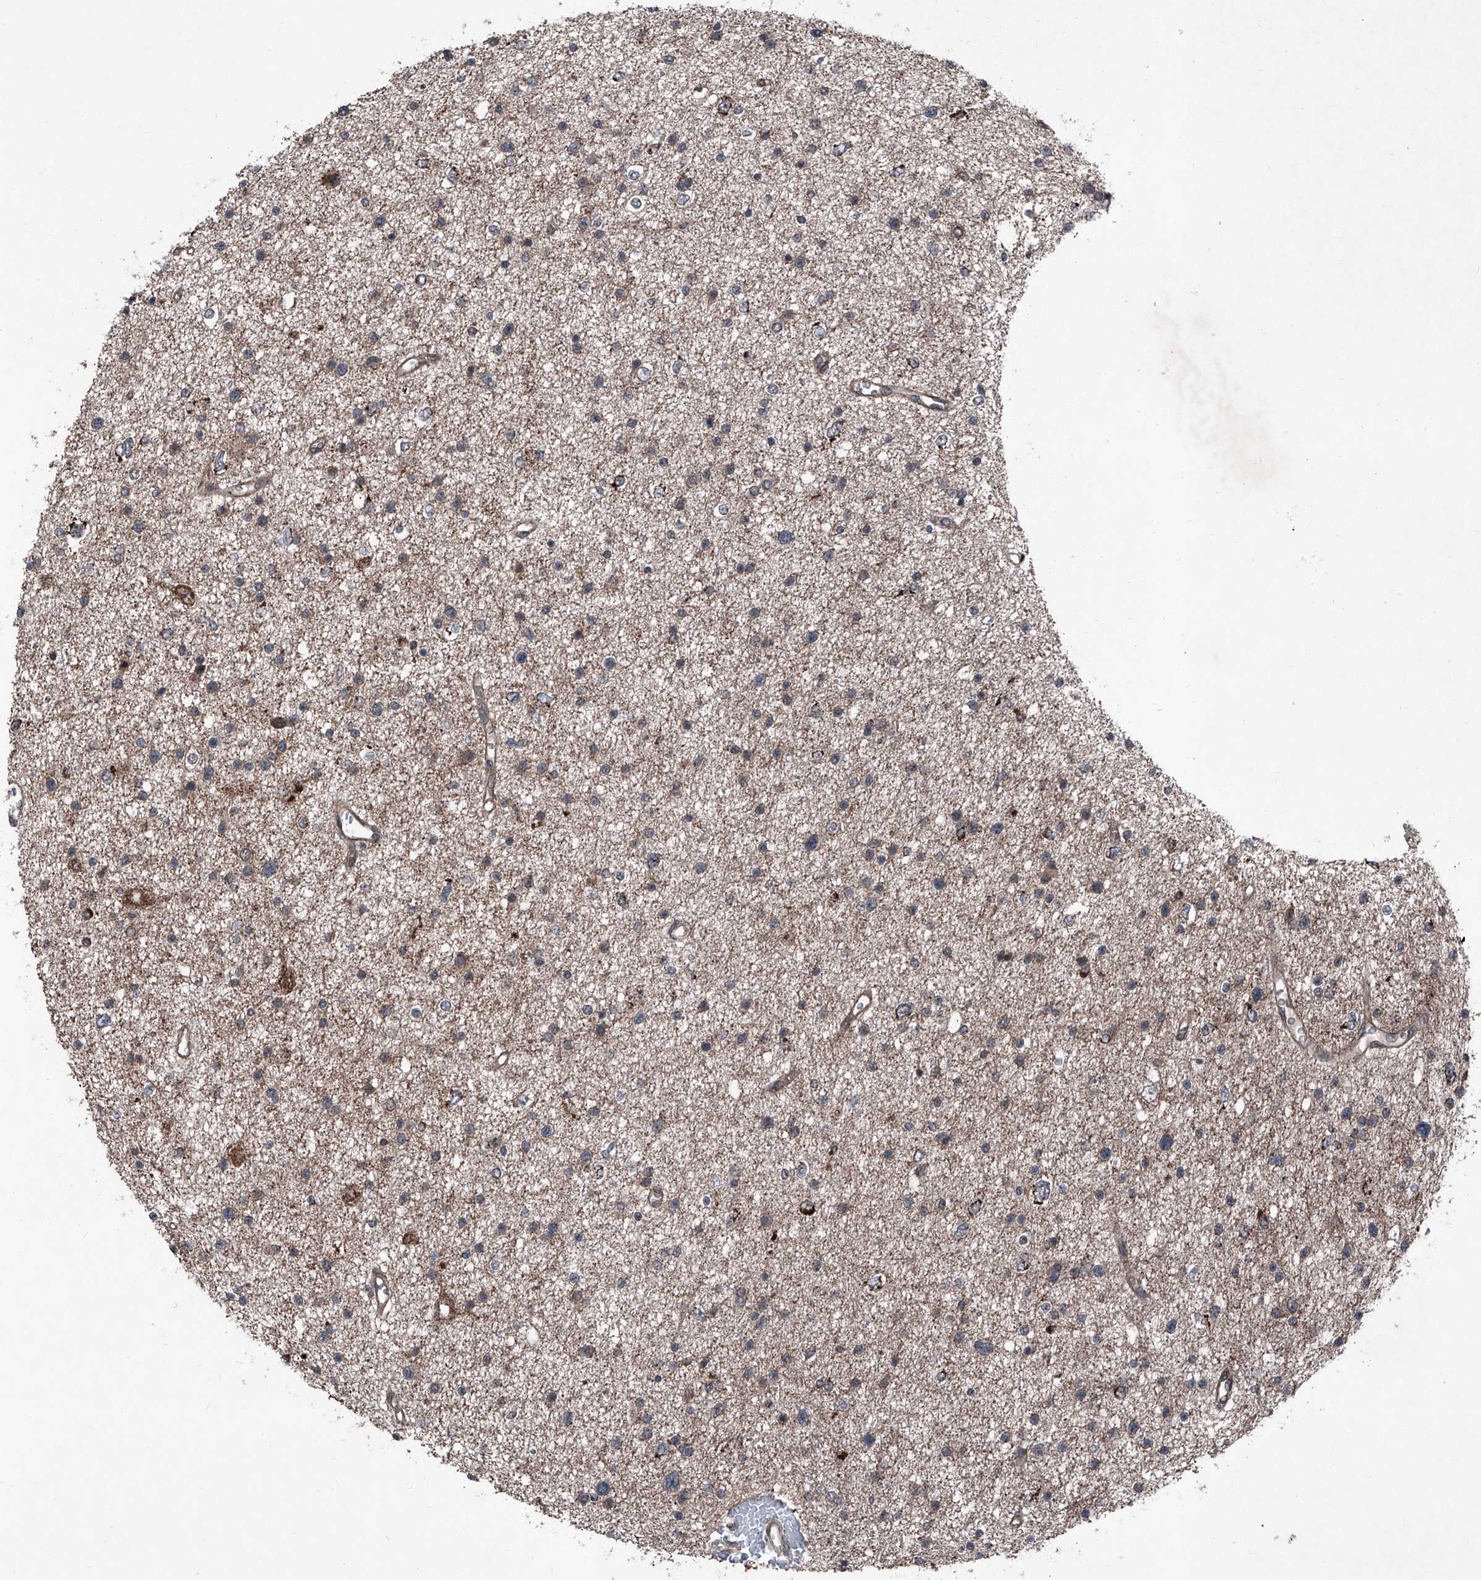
{"staining": {"intensity": "moderate", "quantity": "<25%", "location": "cytoplasmic/membranous"}, "tissue": "glioma", "cell_type": "Tumor cells", "image_type": "cancer", "snomed": [{"axis": "morphology", "description": "Glioma, malignant, Low grade"}, {"axis": "topography", "description": "Brain"}], "caption": "Immunohistochemistry (IHC) image of human low-grade glioma (malignant) stained for a protein (brown), which demonstrates low levels of moderate cytoplasmic/membranous staining in about <25% of tumor cells.", "gene": "COA7", "patient": {"sex": "female", "age": 37}}